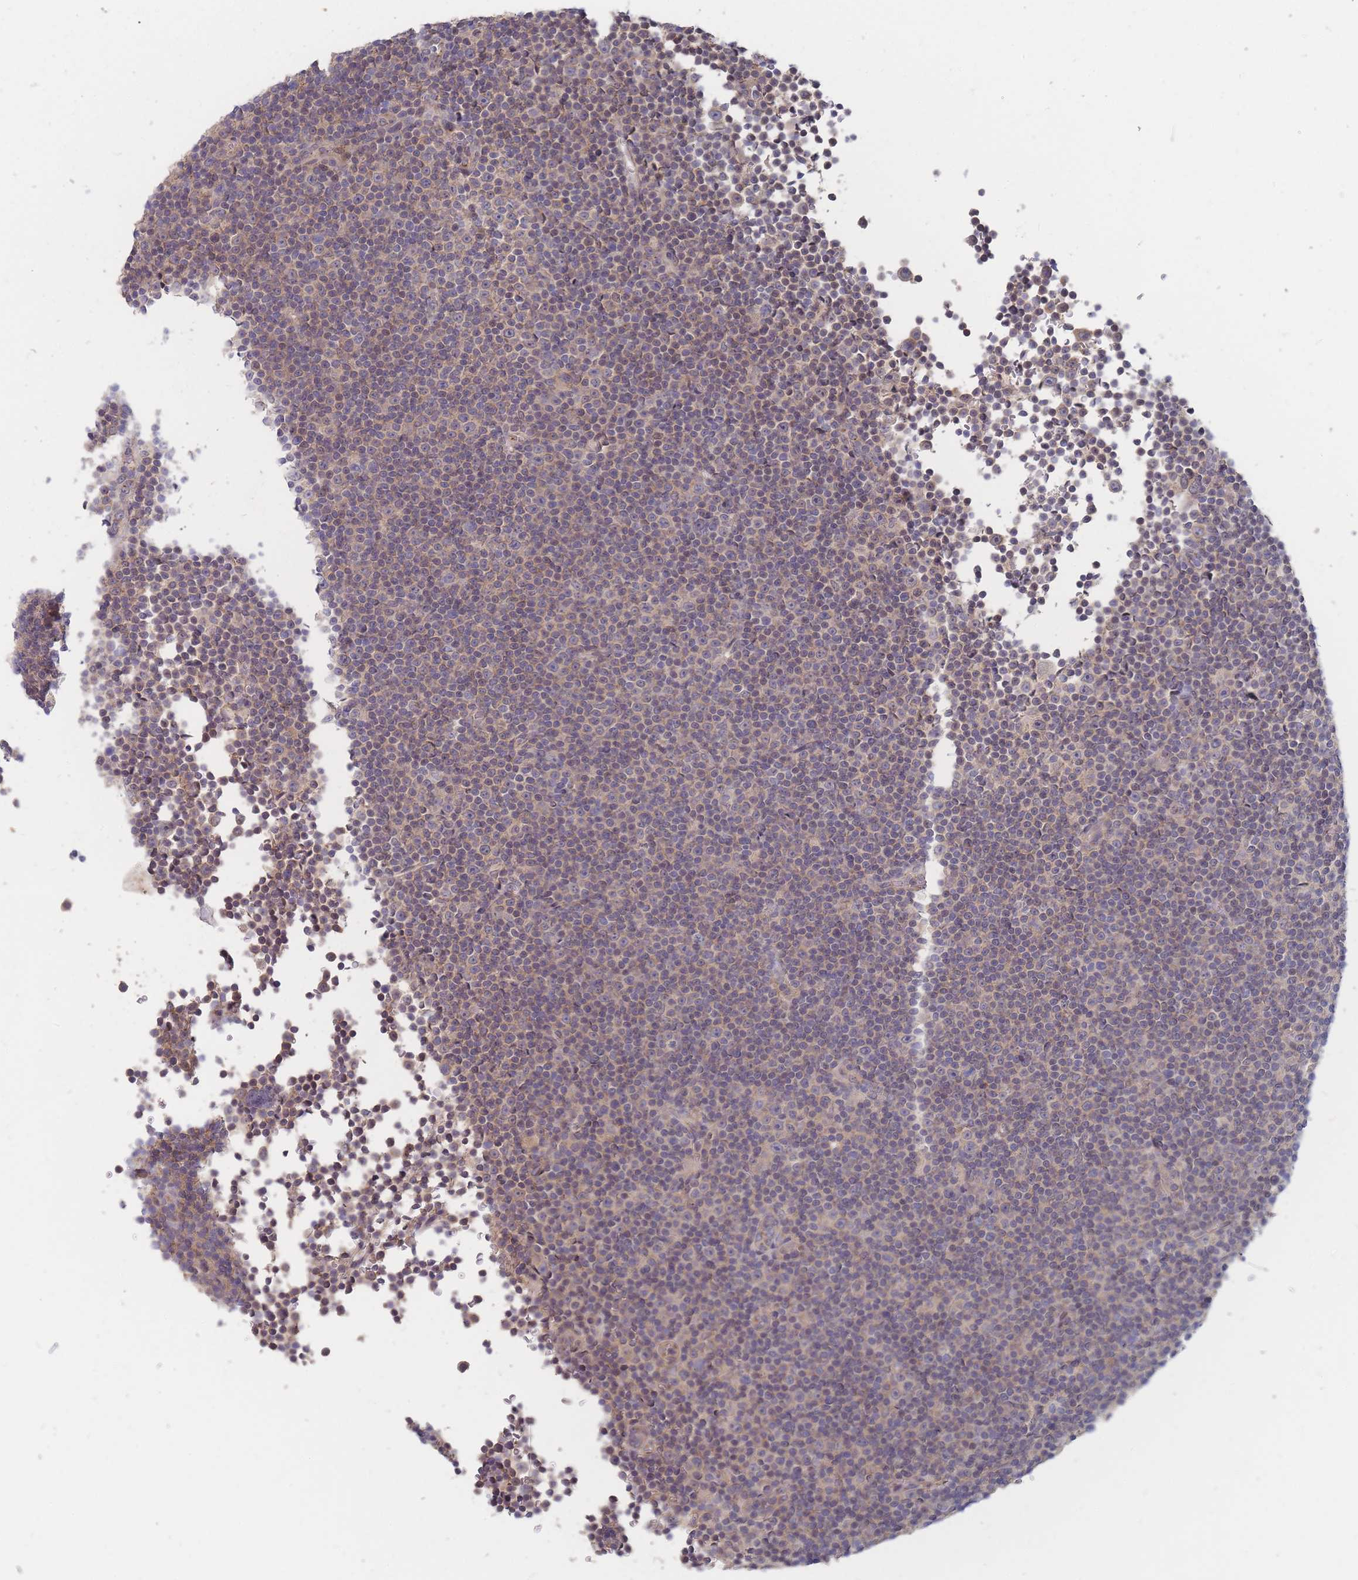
{"staining": {"intensity": "negative", "quantity": "none", "location": "none"}, "tissue": "lymphoma", "cell_type": "Tumor cells", "image_type": "cancer", "snomed": [{"axis": "morphology", "description": "Malignant lymphoma, non-Hodgkin's type, Low grade"}, {"axis": "topography", "description": "Lymph node"}], "caption": "IHC image of lymphoma stained for a protein (brown), which displays no staining in tumor cells.", "gene": "SLC35F5", "patient": {"sex": "female", "age": 67}}